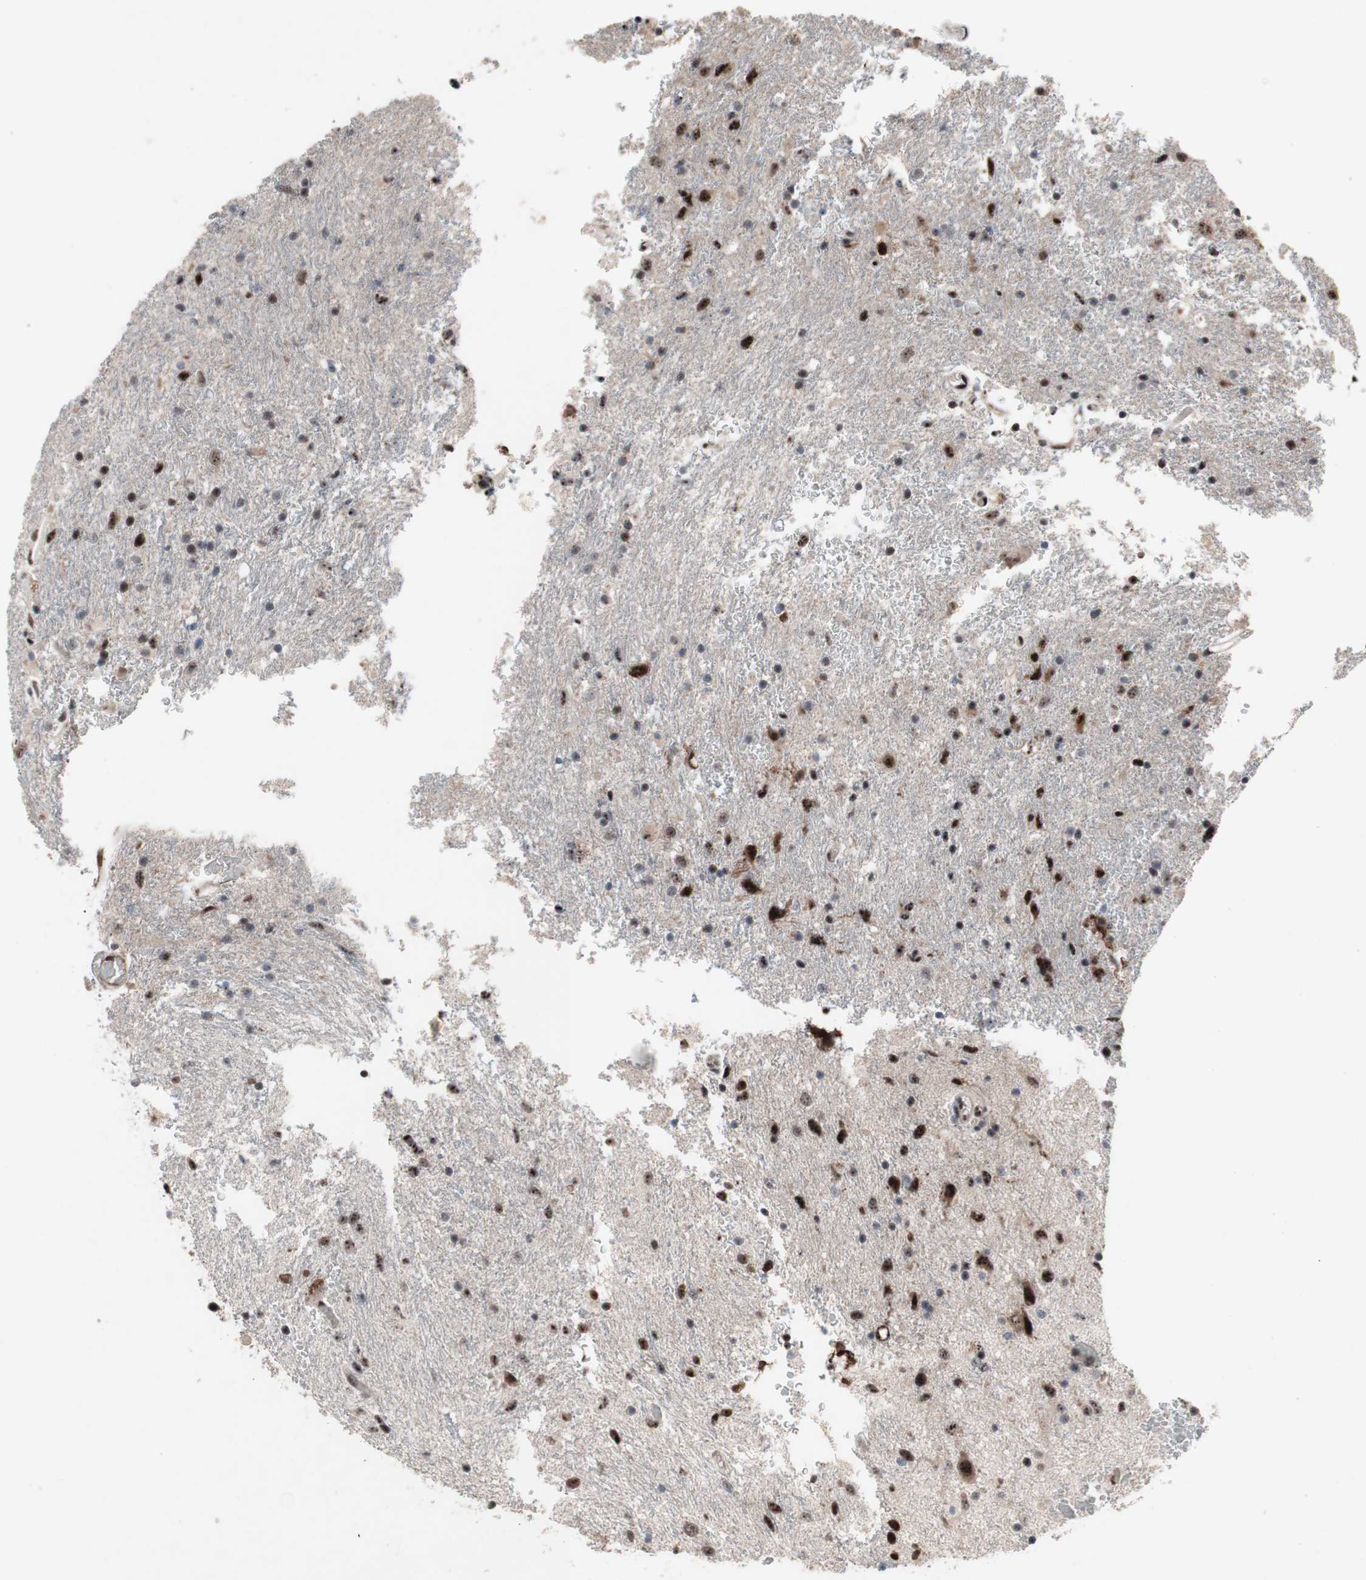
{"staining": {"intensity": "moderate", "quantity": "<25%", "location": "nuclear"}, "tissue": "glioma", "cell_type": "Tumor cells", "image_type": "cancer", "snomed": [{"axis": "morphology", "description": "Glioma, malignant, Low grade"}, {"axis": "topography", "description": "Brain"}], "caption": "IHC histopathology image of neoplastic tissue: human malignant glioma (low-grade) stained using immunohistochemistry (IHC) exhibits low levels of moderate protein expression localized specifically in the nuclear of tumor cells, appearing as a nuclear brown color.", "gene": "SOX7", "patient": {"sex": "male", "age": 77}}